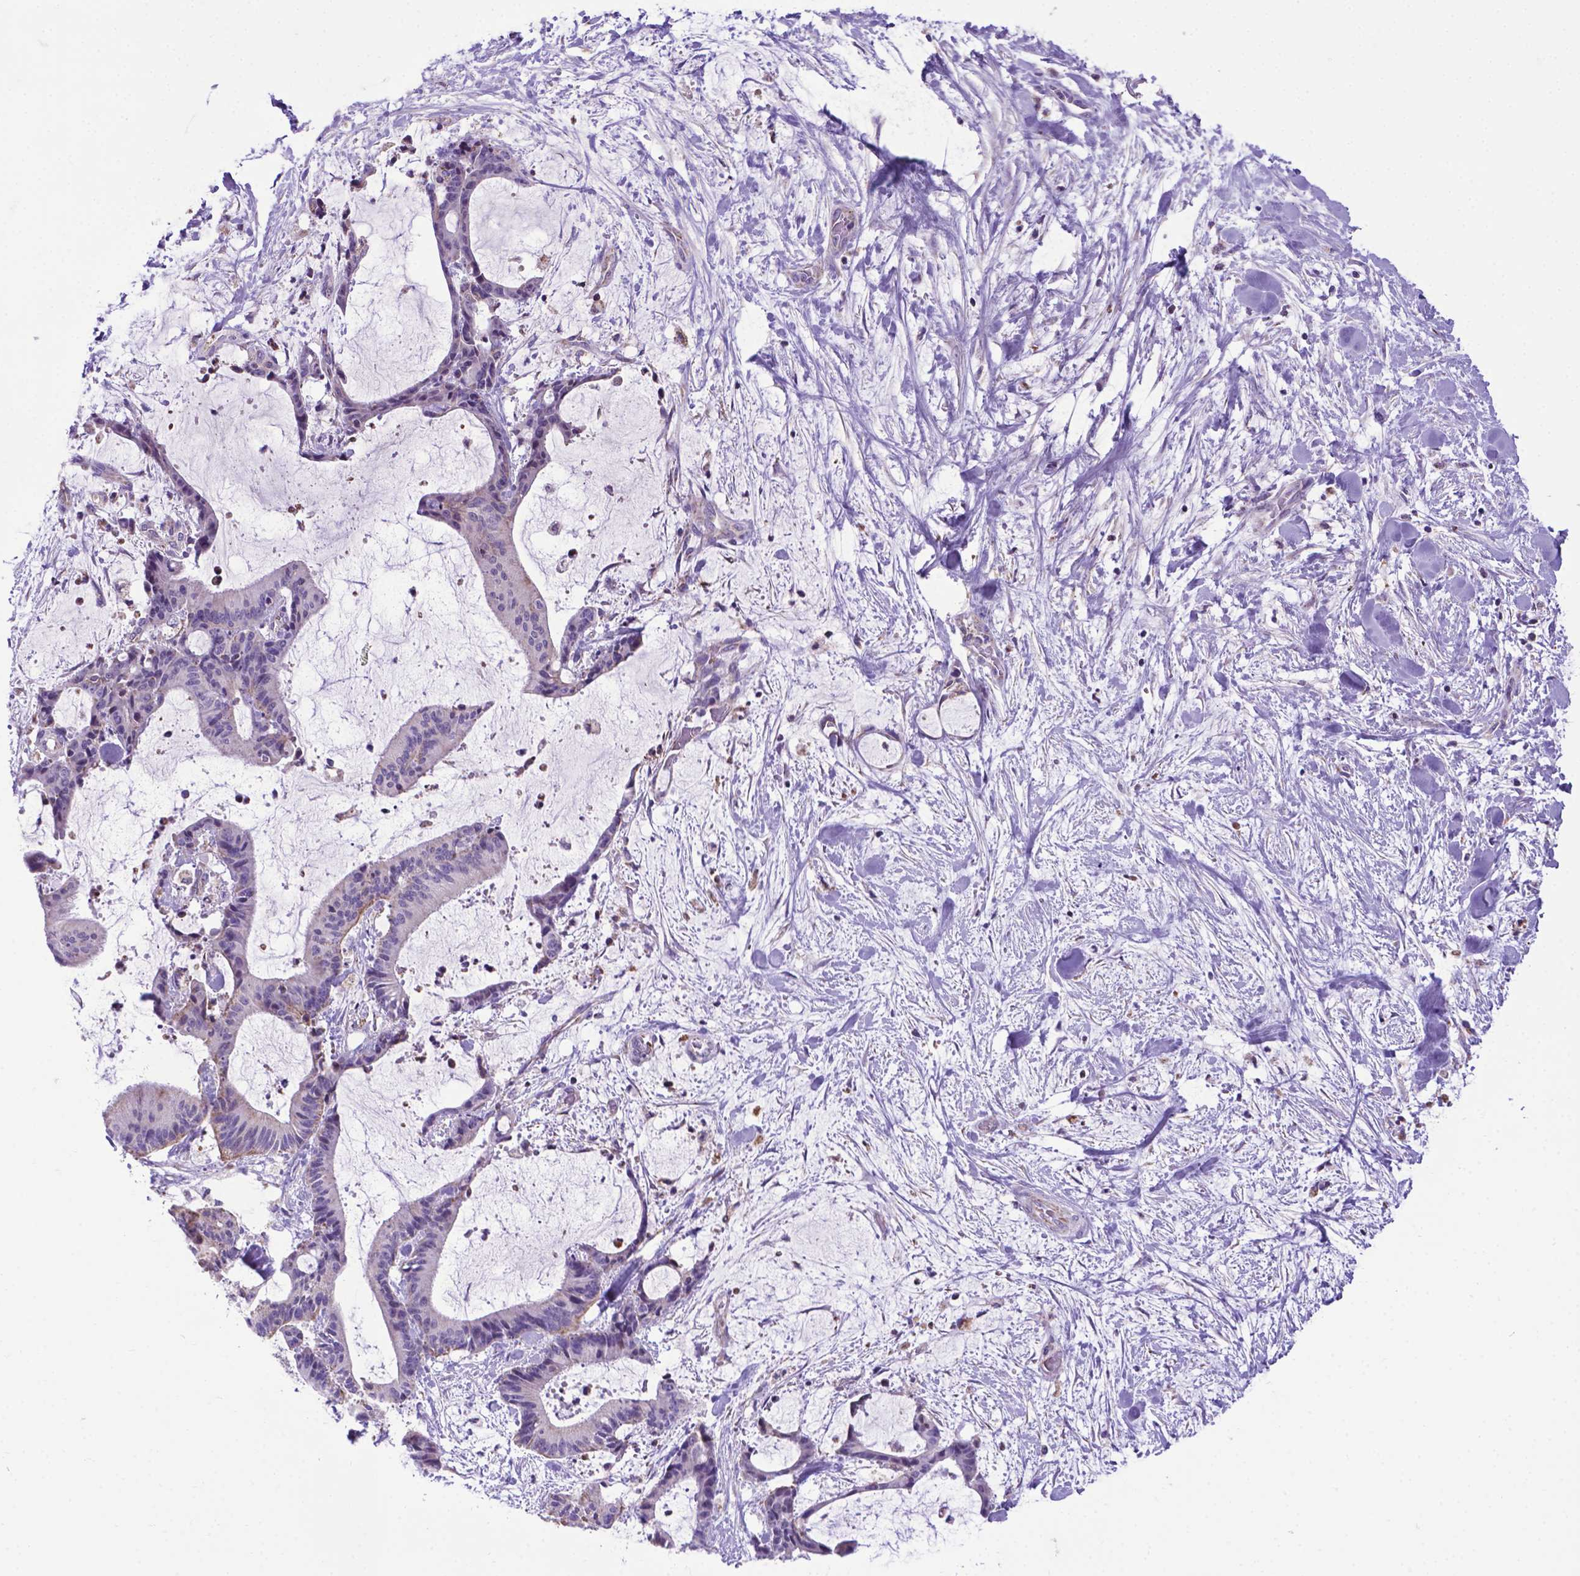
{"staining": {"intensity": "negative", "quantity": "none", "location": "none"}, "tissue": "liver cancer", "cell_type": "Tumor cells", "image_type": "cancer", "snomed": [{"axis": "morphology", "description": "Cholangiocarcinoma"}, {"axis": "topography", "description": "Liver"}], "caption": "Tumor cells show no significant staining in liver cancer (cholangiocarcinoma). The staining was performed using DAB (3,3'-diaminobenzidine) to visualize the protein expression in brown, while the nuclei were stained in blue with hematoxylin (Magnification: 20x).", "gene": "POU3F3", "patient": {"sex": "female", "age": 73}}